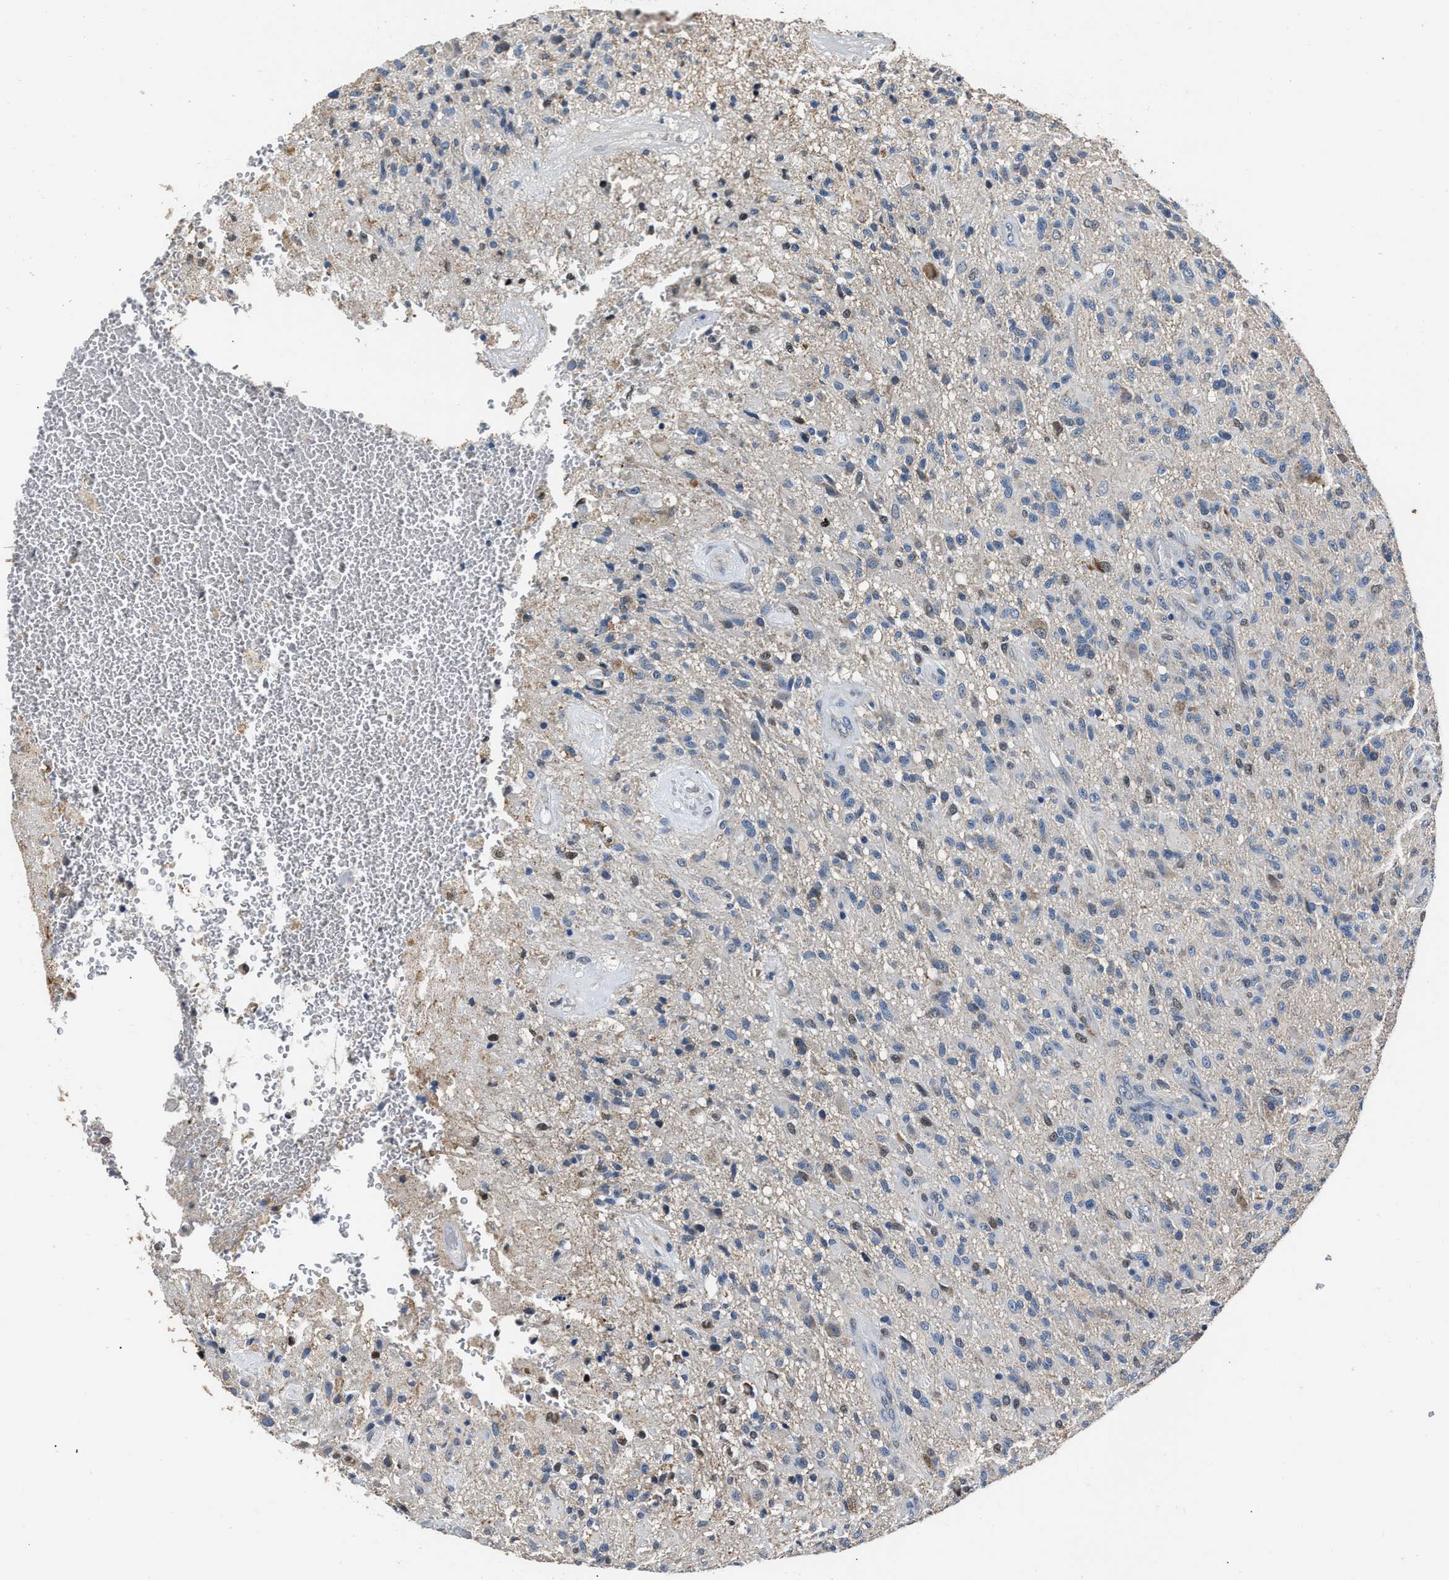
{"staining": {"intensity": "negative", "quantity": "none", "location": "none"}, "tissue": "glioma", "cell_type": "Tumor cells", "image_type": "cancer", "snomed": [{"axis": "morphology", "description": "Glioma, malignant, High grade"}, {"axis": "topography", "description": "Brain"}], "caption": "Tumor cells are negative for brown protein staining in glioma.", "gene": "NSUN5", "patient": {"sex": "male", "age": 71}}